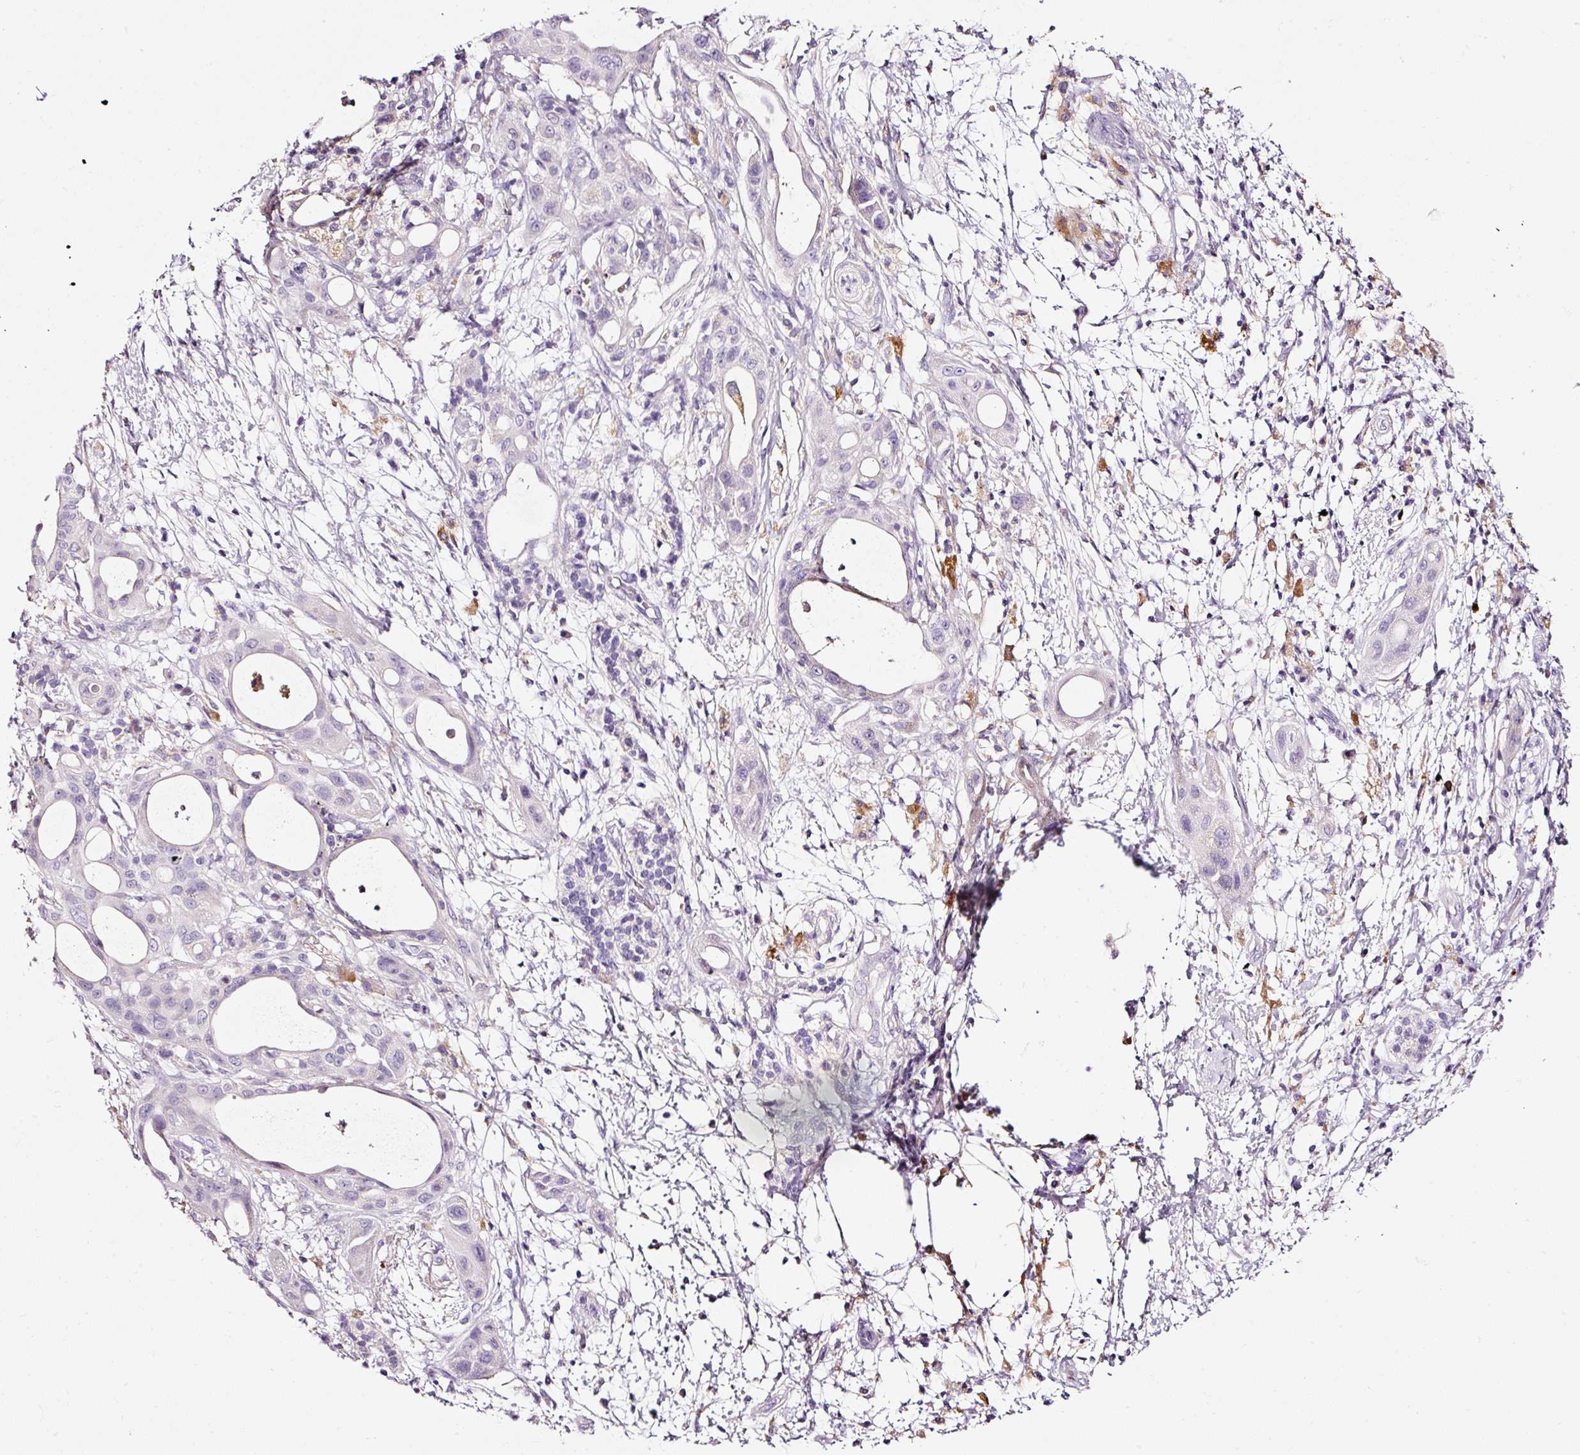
{"staining": {"intensity": "negative", "quantity": "none", "location": "none"}, "tissue": "pancreatic cancer", "cell_type": "Tumor cells", "image_type": "cancer", "snomed": [{"axis": "morphology", "description": "Adenocarcinoma, NOS"}, {"axis": "topography", "description": "Pancreas"}], "caption": "The histopathology image shows no significant expression in tumor cells of adenocarcinoma (pancreatic).", "gene": "CYB561A3", "patient": {"sex": "male", "age": 68}}